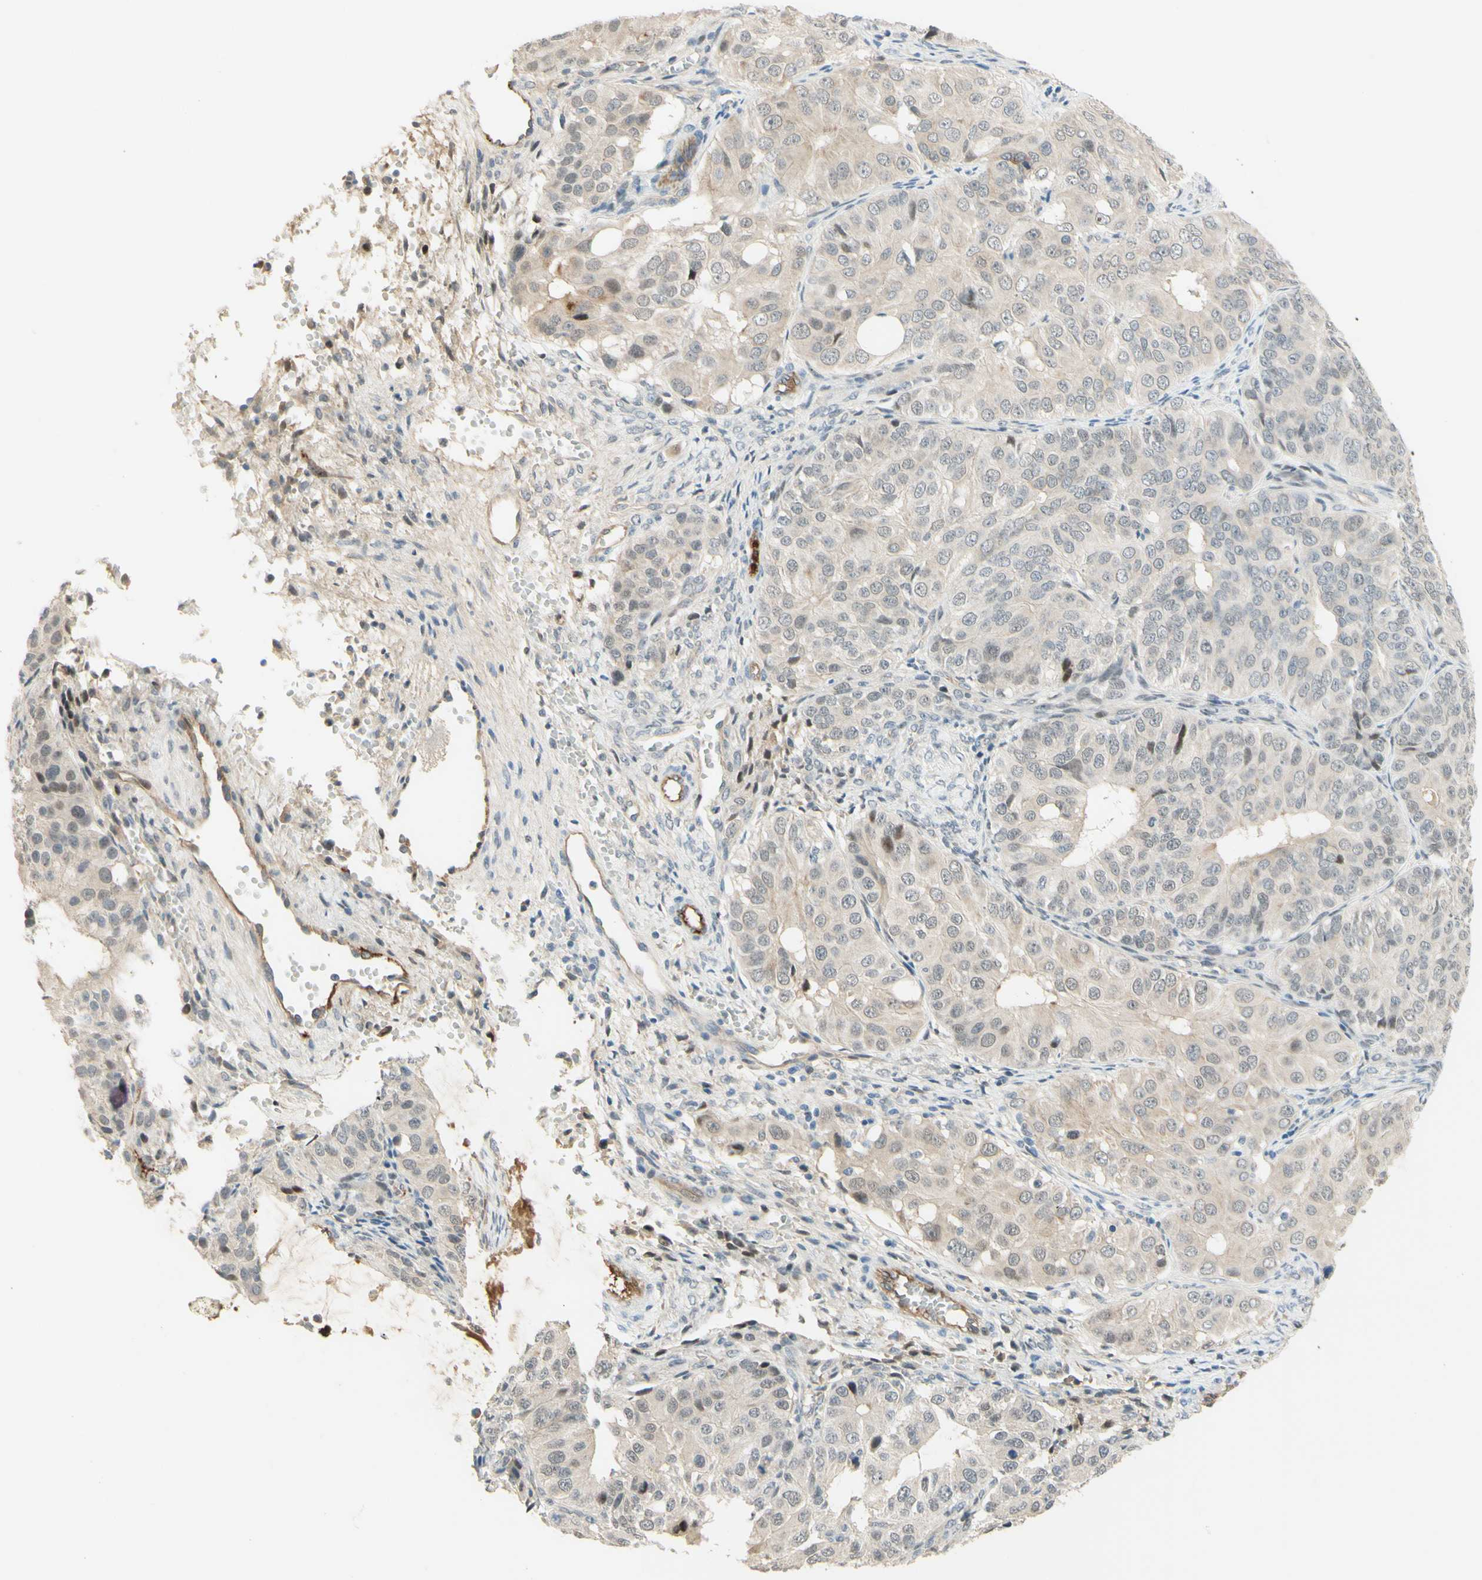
{"staining": {"intensity": "weak", "quantity": "25%-75%", "location": "nuclear"}, "tissue": "ovarian cancer", "cell_type": "Tumor cells", "image_type": "cancer", "snomed": [{"axis": "morphology", "description": "Carcinoma, endometroid"}, {"axis": "topography", "description": "Ovary"}], "caption": "Human ovarian cancer stained with a brown dye displays weak nuclear positive positivity in about 25%-75% of tumor cells.", "gene": "ANGPT2", "patient": {"sex": "female", "age": 51}}